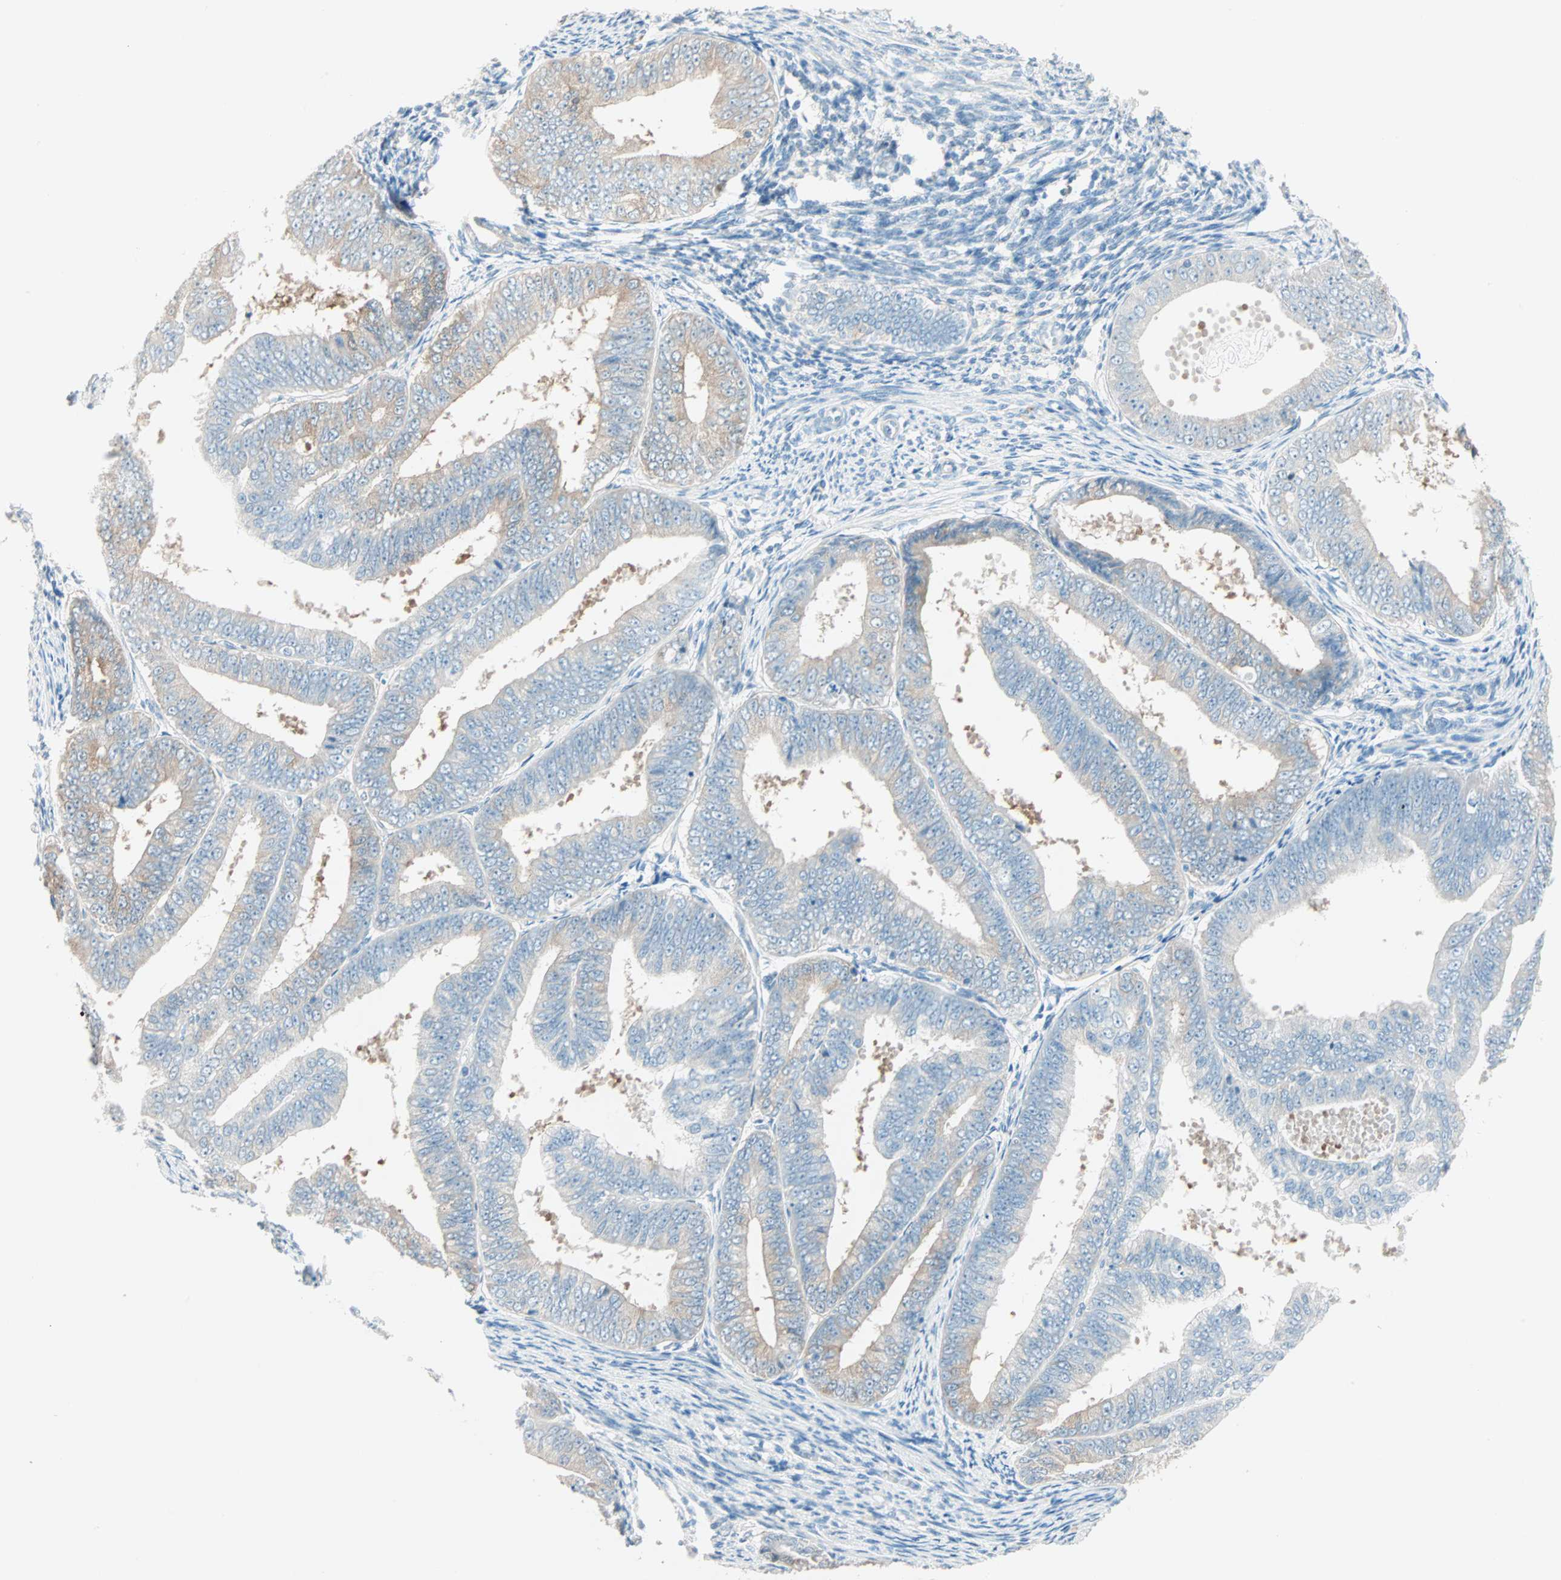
{"staining": {"intensity": "weak", "quantity": "25%-75%", "location": "cytoplasmic/membranous"}, "tissue": "endometrial cancer", "cell_type": "Tumor cells", "image_type": "cancer", "snomed": [{"axis": "morphology", "description": "Adenocarcinoma, NOS"}, {"axis": "topography", "description": "Endometrium"}], "caption": "A brown stain labels weak cytoplasmic/membranous expression of a protein in human endometrial cancer (adenocarcinoma) tumor cells.", "gene": "ATF6", "patient": {"sex": "female", "age": 63}}